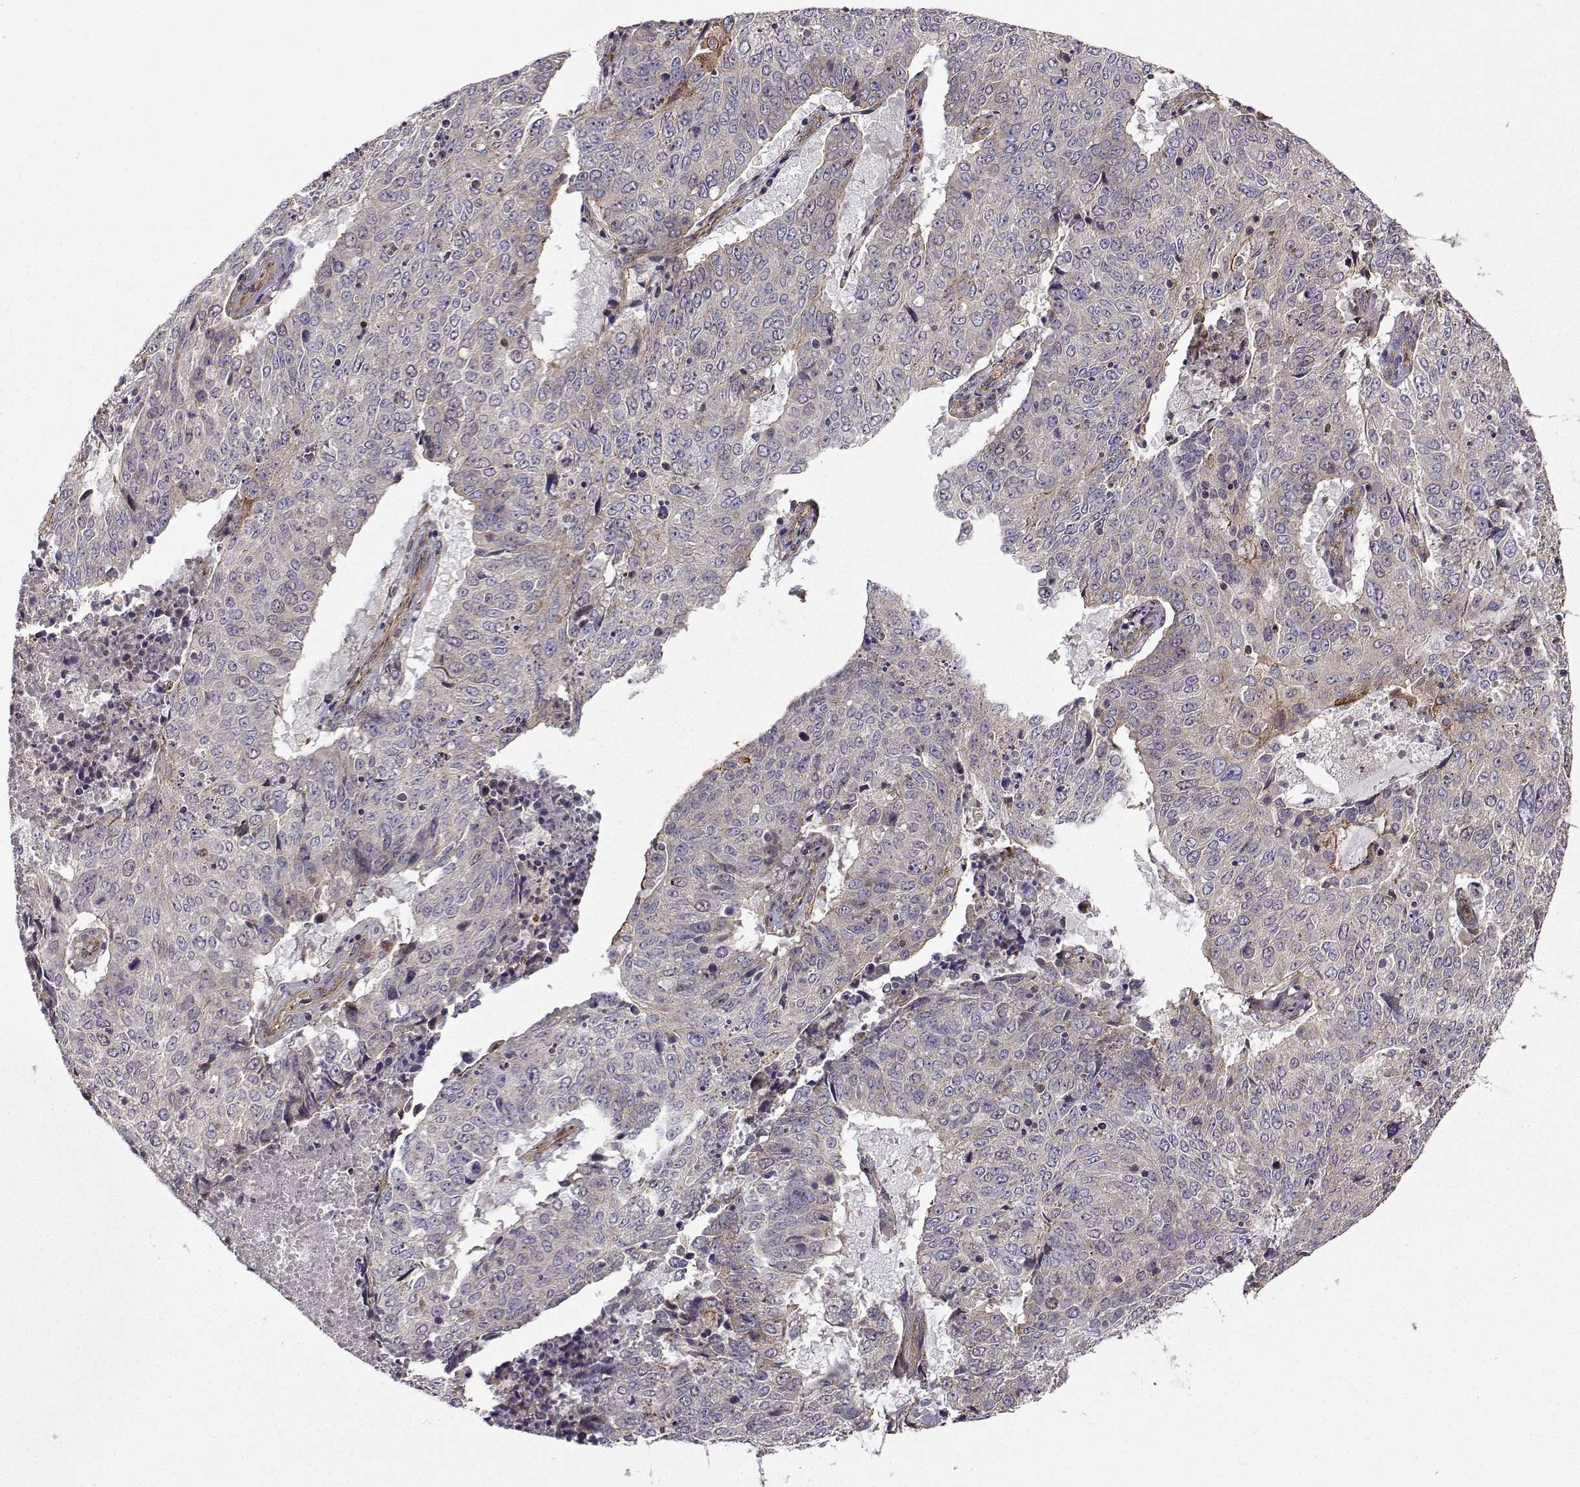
{"staining": {"intensity": "weak", "quantity": "<25%", "location": "cytoplasmic/membranous"}, "tissue": "lung cancer", "cell_type": "Tumor cells", "image_type": "cancer", "snomed": [{"axis": "morphology", "description": "Normal tissue, NOS"}, {"axis": "morphology", "description": "Squamous cell carcinoma, NOS"}, {"axis": "topography", "description": "Bronchus"}, {"axis": "topography", "description": "Lung"}], "caption": "DAB immunohistochemical staining of lung cancer displays no significant staining in tumor cells.", "gene": "ITGB8", "patient": {"sex": "male", "age": 64}}